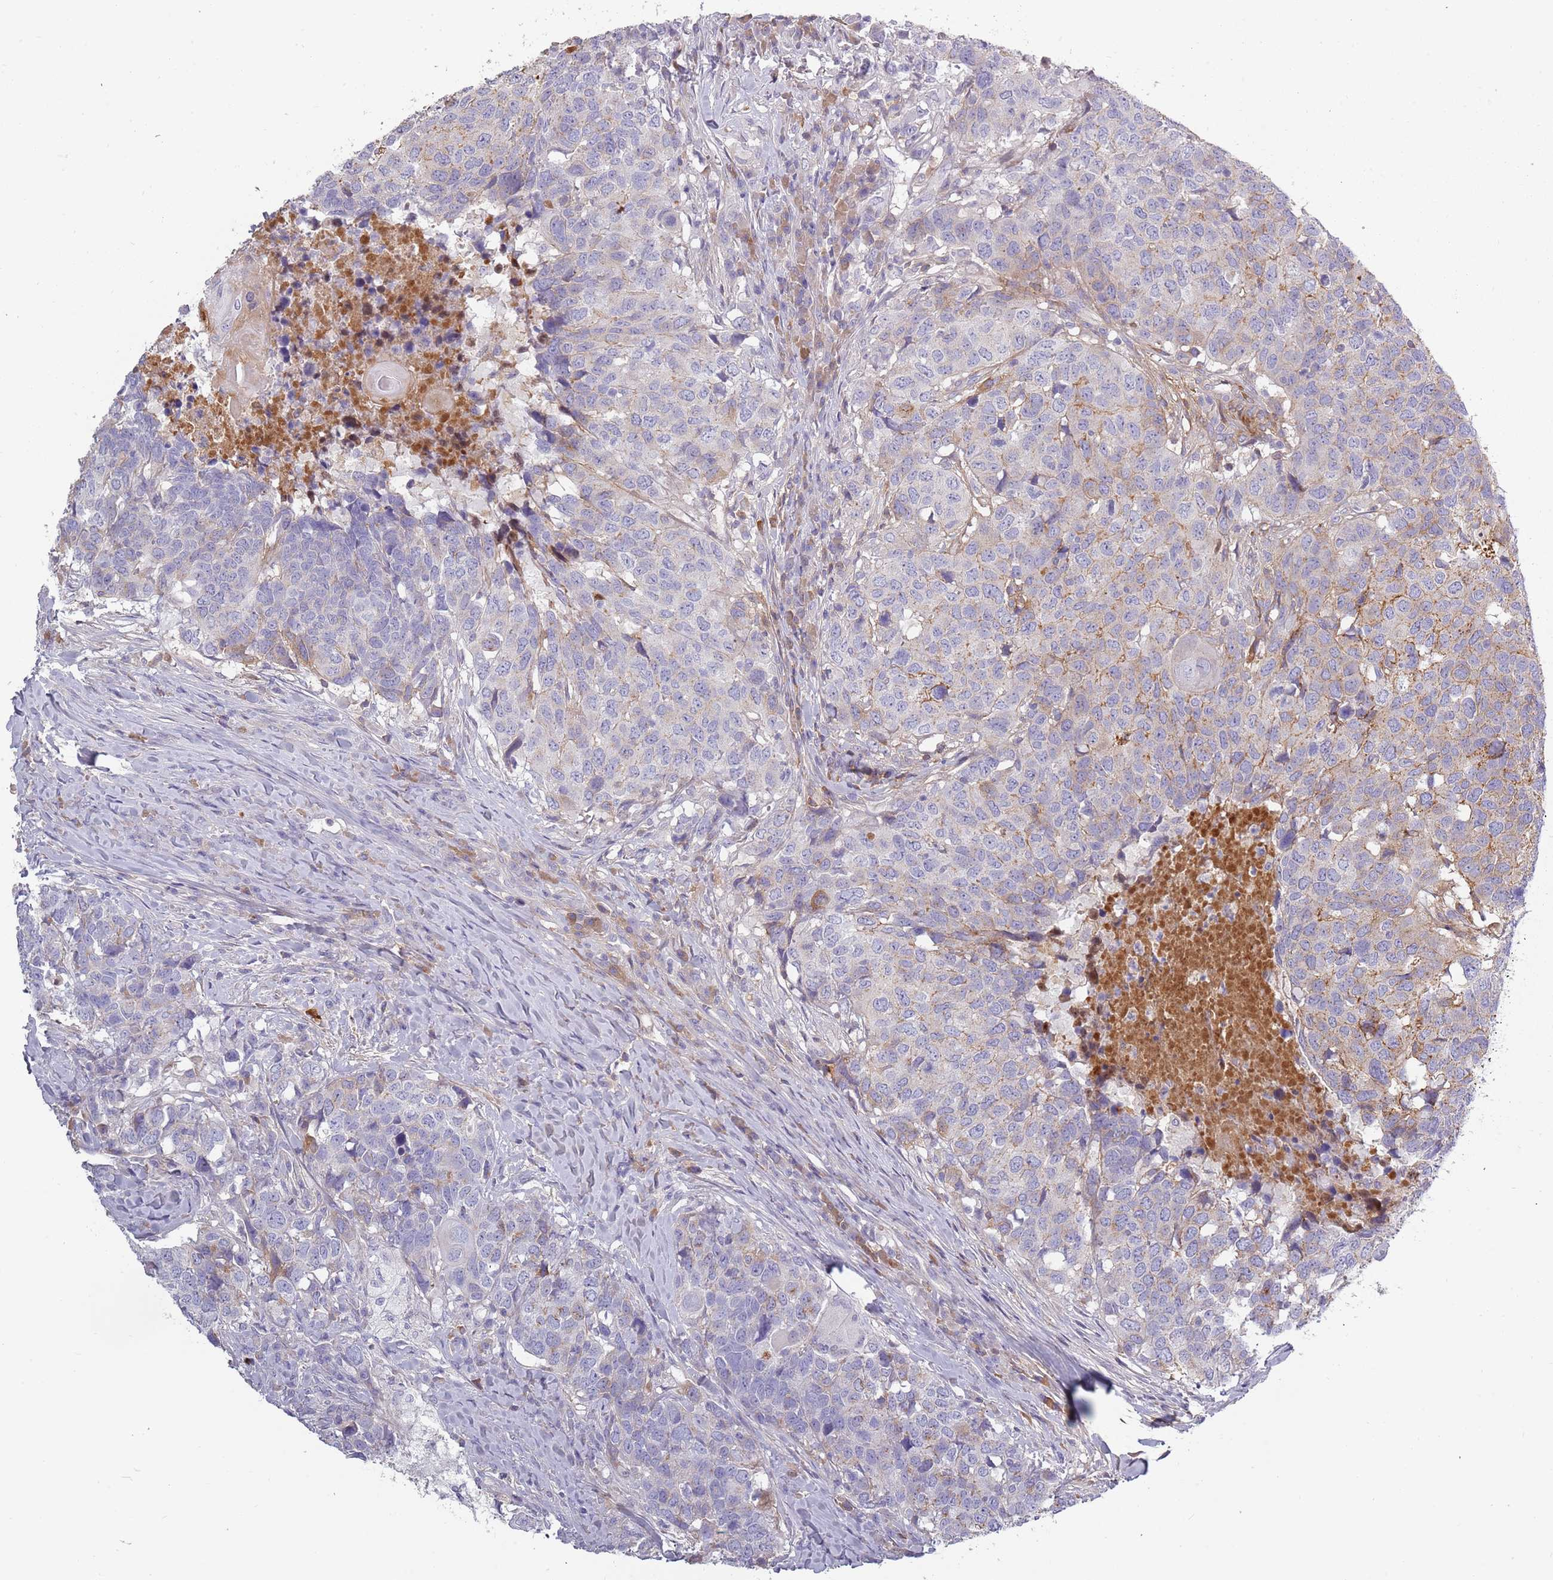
{"staining": {"intensity": "negative", "quantity": "none", "location": "none"}, "tissue": "head and neck cancer", "cell_type": "Tumor cells", "image_type": "cancer", "snomed": [{"axis": "morphology", "description": "Normal tissue, NOS"}, {"axis": "morphology", "description": "Squamous cell carcinoma, NOS"}, {"axis": "topography", "description": "Skeletal muscle"}, {"axis": "topography", "description": "Vascular tissue"}, {"axis": "topography", "description": "Peripheral nerve tissue"}, {"axis": "topography", "description": "Head-Neck"}], "caption": "The micrograph demonstrates no staining of tumor cells in squamous cell carcinoma (head and neck).", "gene": "TNFRSF6B", "patient": {"sex": "male", "age": 66}}